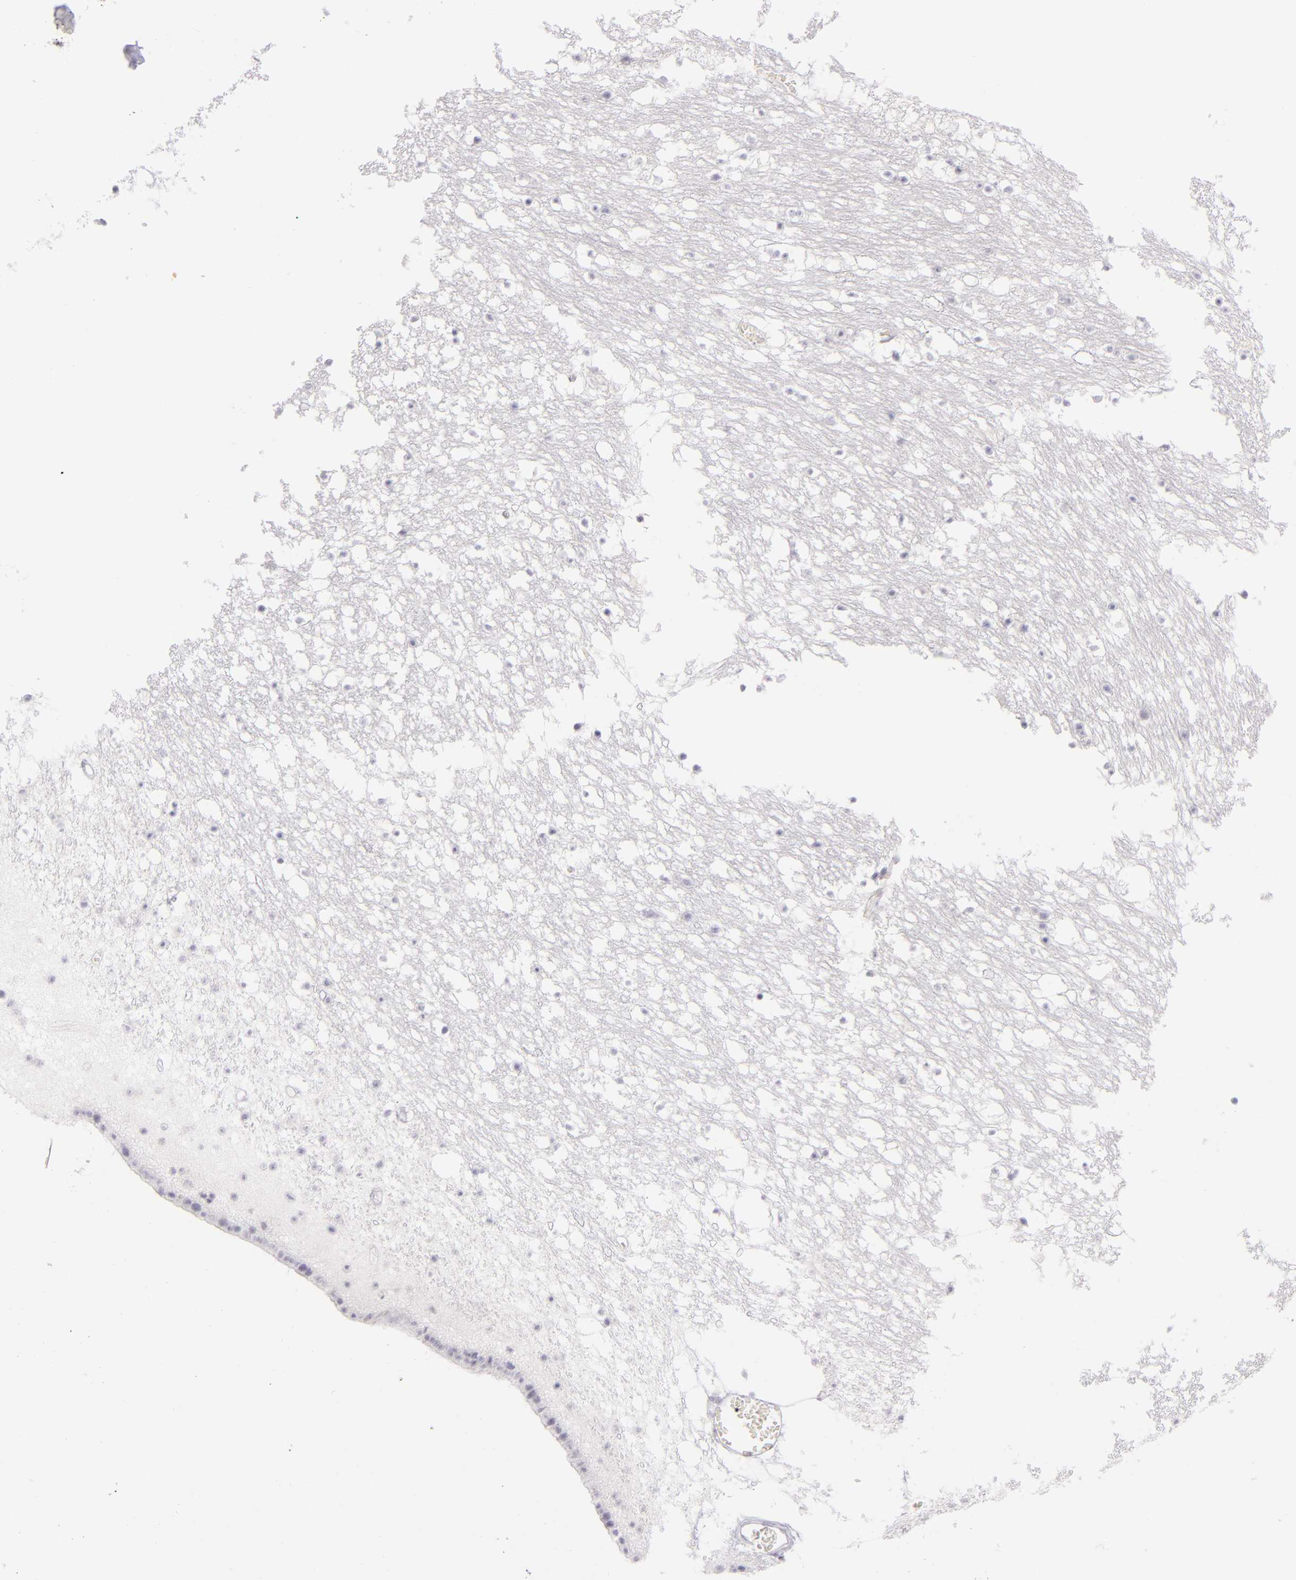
{"staining": {"intensity": "negative", "quantity": "none", "location": "none"}, "tissue": "caudate", "cell_type": "Glial cells", "image_type": "normal", "snomed": [{"axis": "morphology", "description": "Normal tissue, NOS"}, {"axis": "topography", "description": "Lateral ventricle wall"}], "caption": "The immunohistochemistry photomicrograph has no significant staining in glial cells of caudate.", "gene": "CD40", "patient": {"sex": "male", "age": 45}}